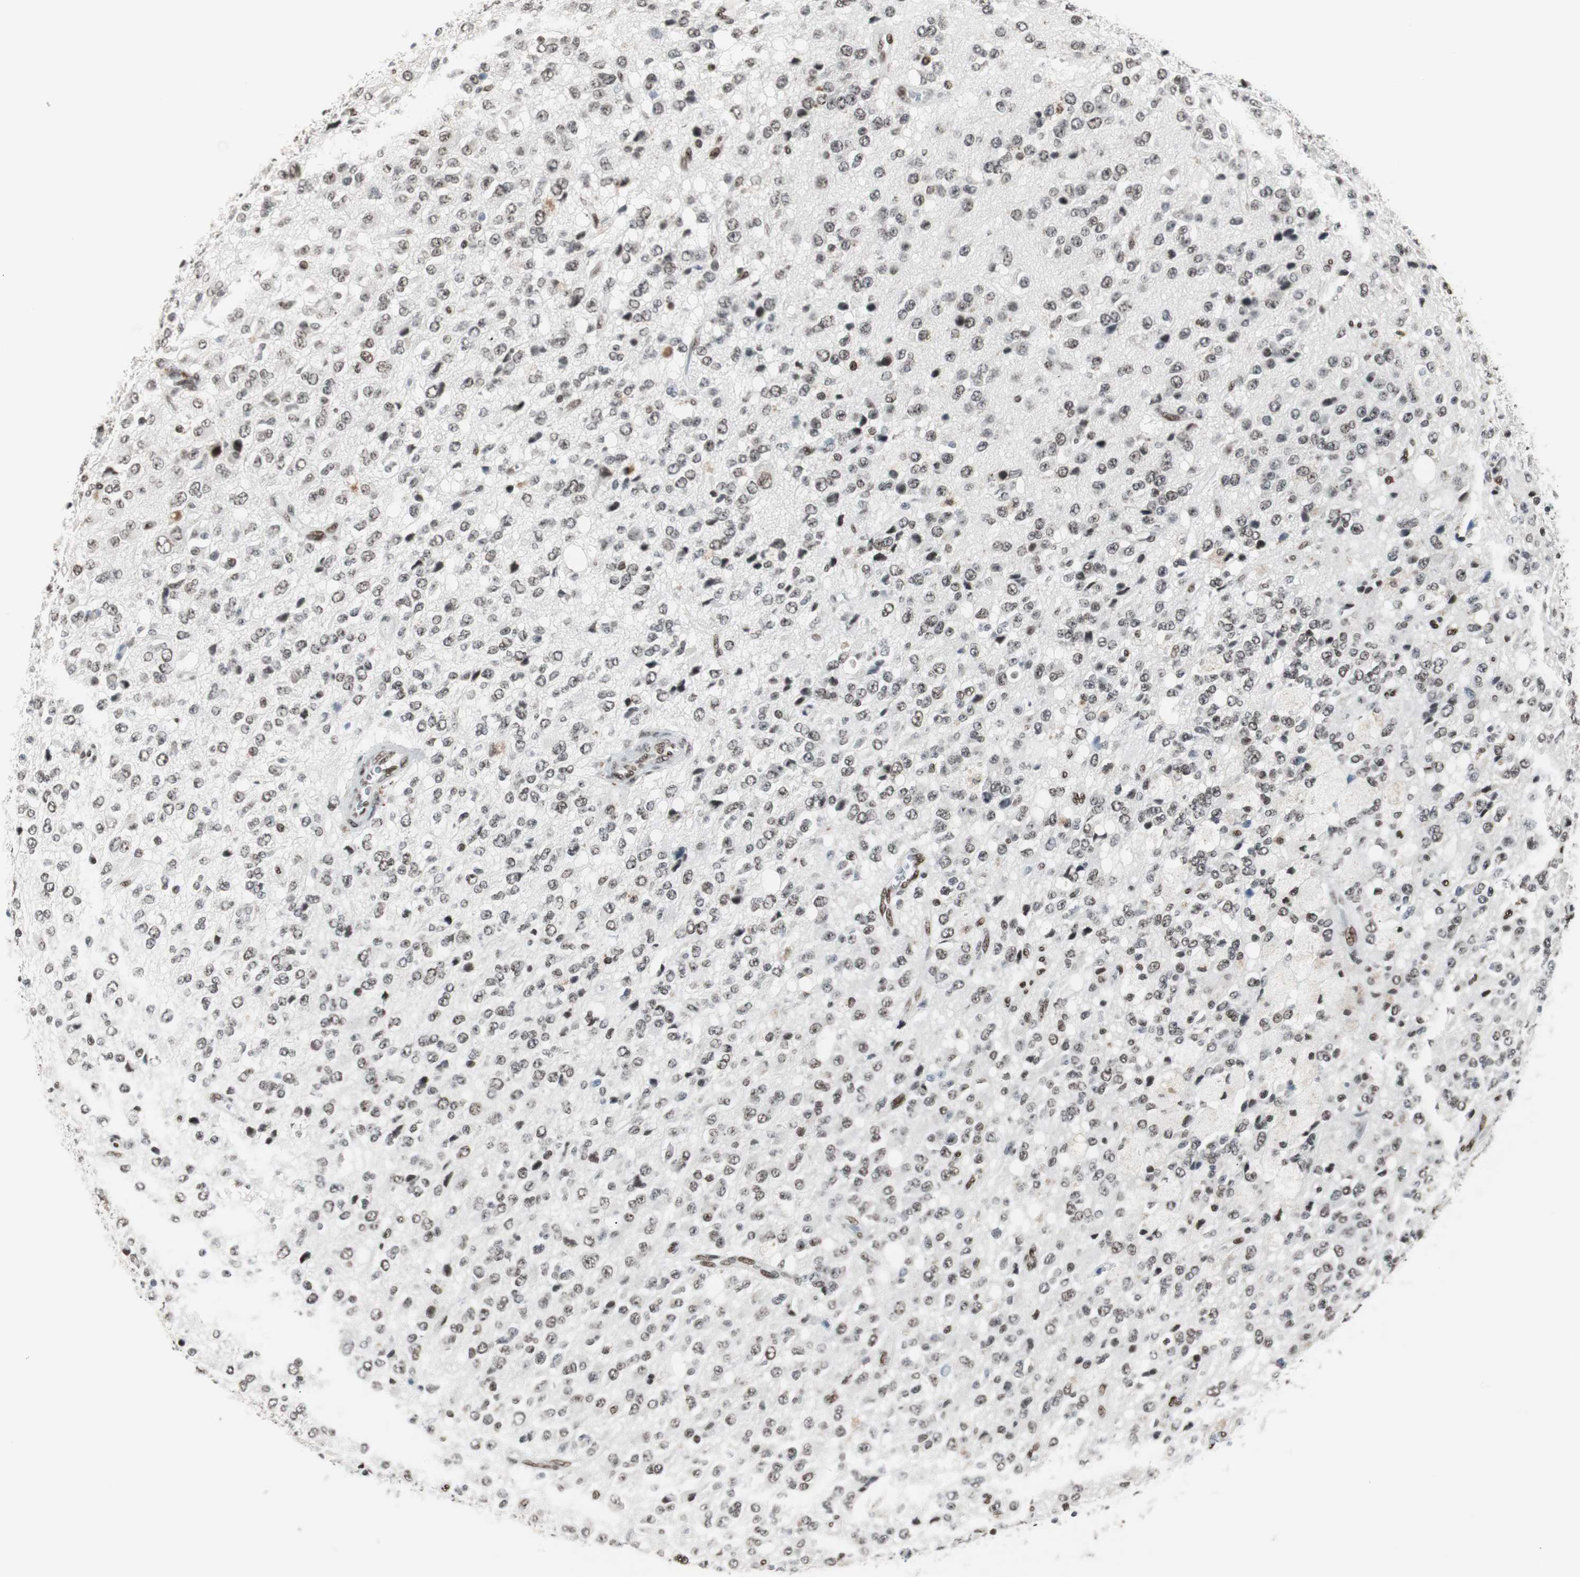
{"staining": {"intensity": "moderate", "quantity": ">75%", "location": "nuclear"}, "tissue": "glioma", "cell_type": "Tumor cells", "image_type": "cancer", "snomed": [{"axis": "morphology", "description": "Glioma, malignant, High grade"}, {"axis": "topography", "description": "pancreas cauda"}], "caption": "Human malignant high-grade glioma stained with a brown dye exhibits moderate nuclear positive staining in approximately >75% of tumor cells.", "gene": "XRCC1", "patient": {"sex": "male", "age": 60}}